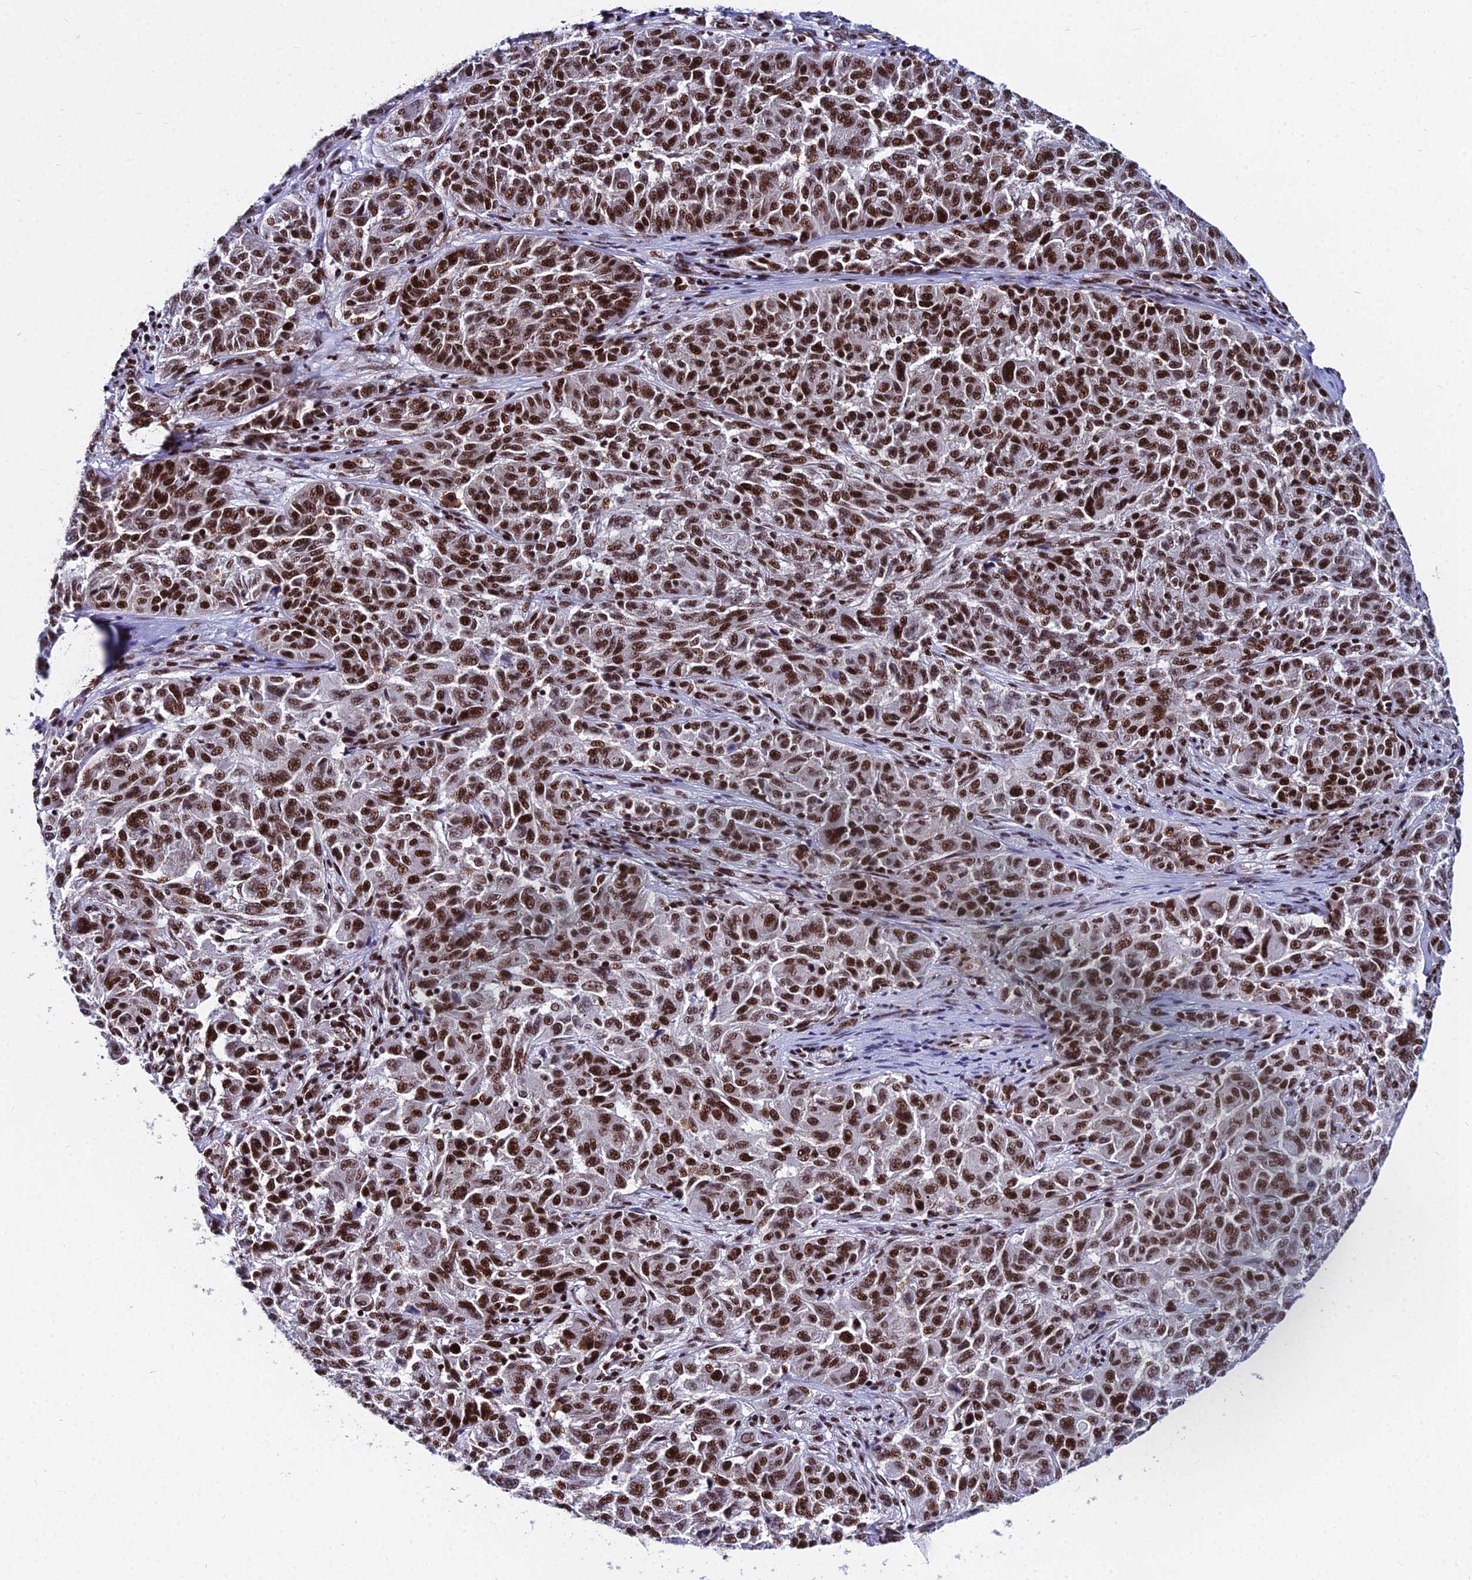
{"staining": {"intensity": "moderate", "quantity": ">75%", "location": "nuclear"}, "tissue": "melanoma", "cell_type": "Tumor cells", "image_type": "cancer", "snomed": [{"axis": "morphology", "description": "Malignant melanoma, NOS"}, {"axis": "topography", "description": "Skin"}], "caption": "A high-resolution micrograph shows IHC staining of malignant melanoma, which shows moderate nuclear staining in about >75% of tumor cells.", "gene": "HNRNPH1", "patient": {"sex": "male", "age": 53}}